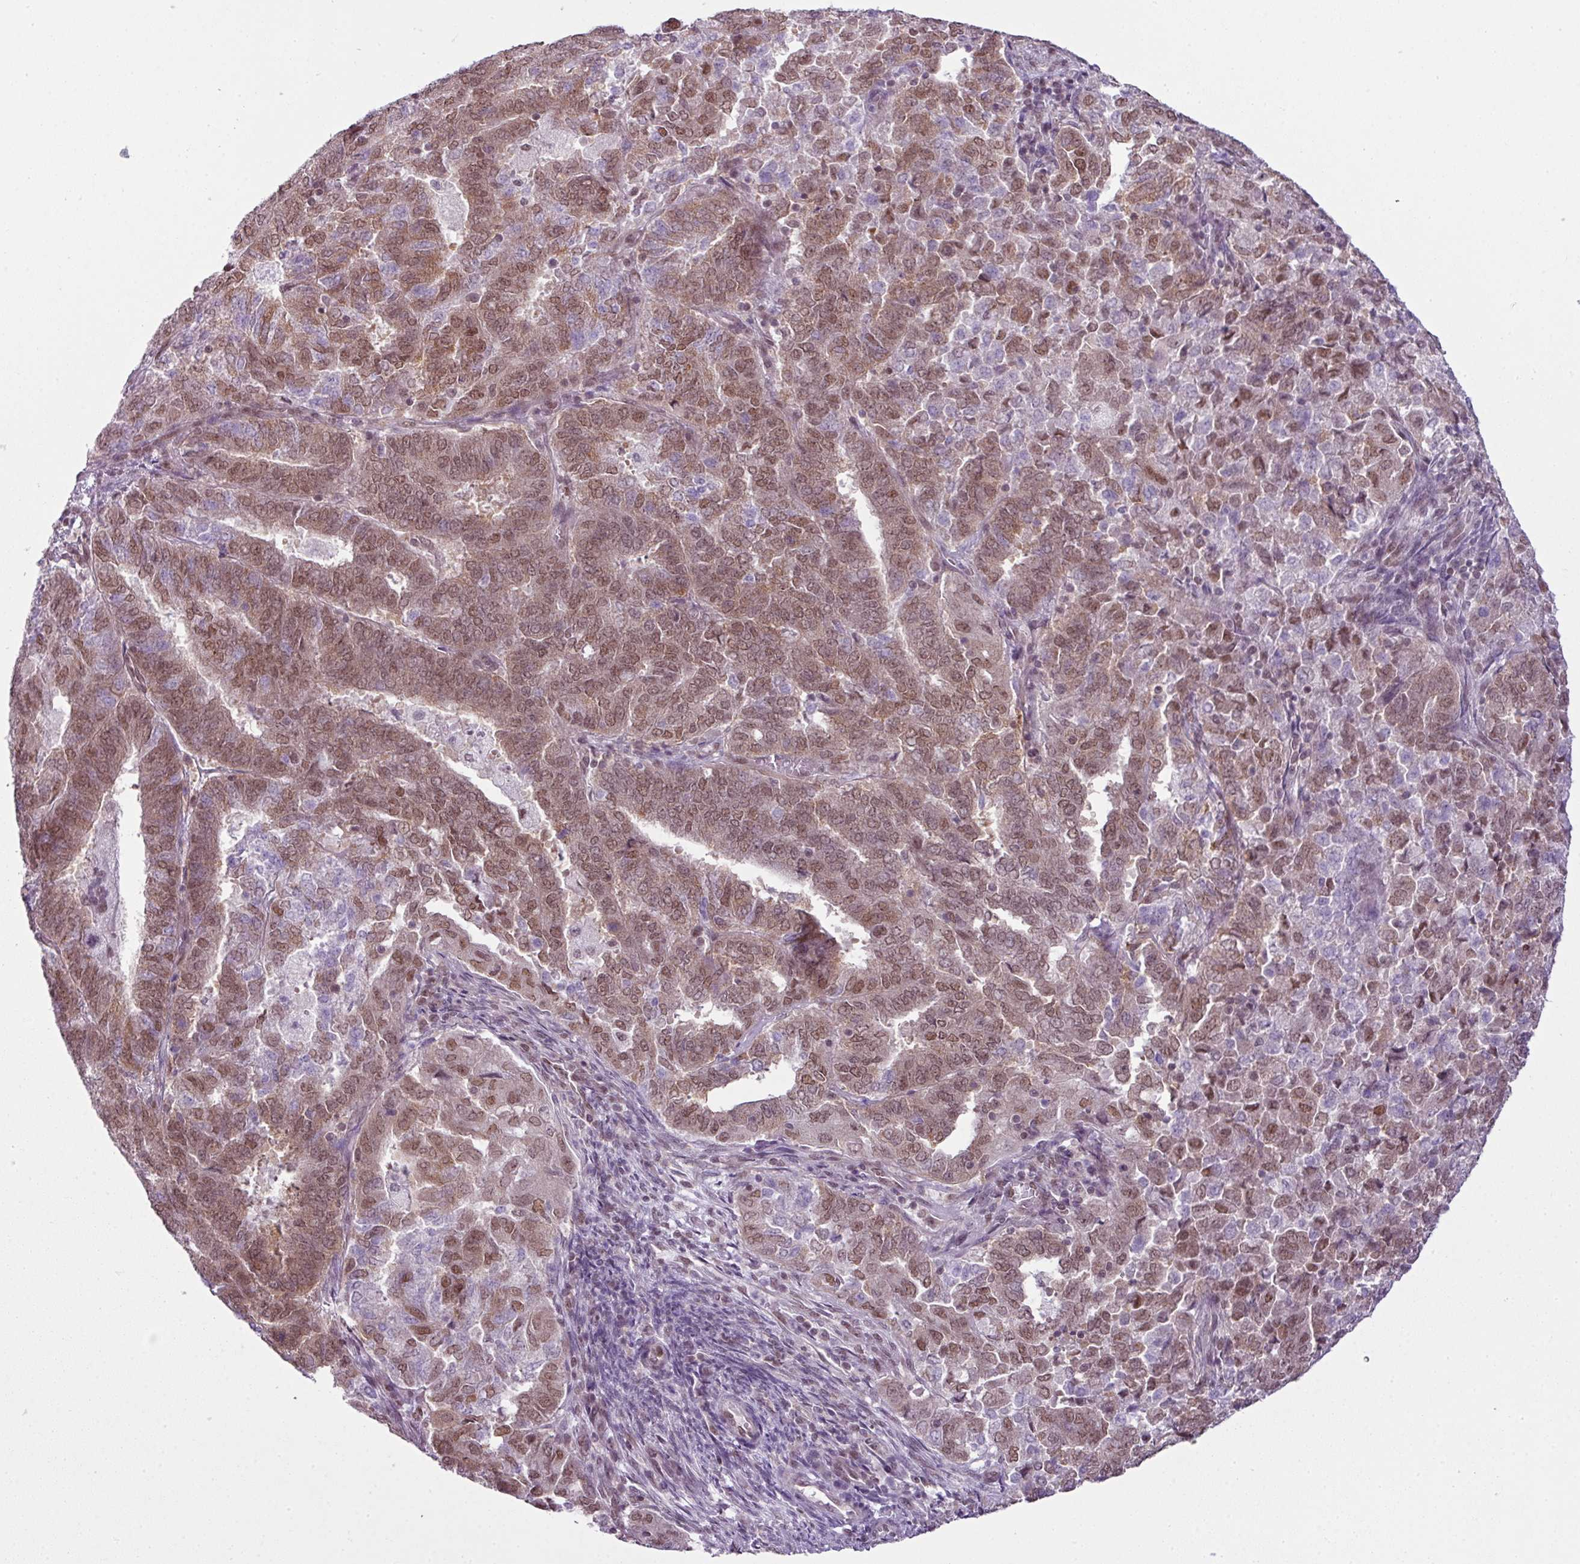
{"staining": {"intensity": "moderate", "quantity": ">75%", "location": "cytoplasmic/membranous,nuclear"}, "tissue": "endometrial cancer", "cell_type": "Tumor cells", "image_type": "cancer", "snomed": [{"axis": "morphology", "description": "Adenocarcinoma, NOS"}, {"axis": "topography", "description": "Endometrium"}], "caption": "Protein staining exhibits moderate cytoplasmic/membranous and nuclear expression in approximately >75% of tumor cells in endometrial cancer.", "gene": "ARL6IP4", "patient": {"sex": "female", "age": 72}}